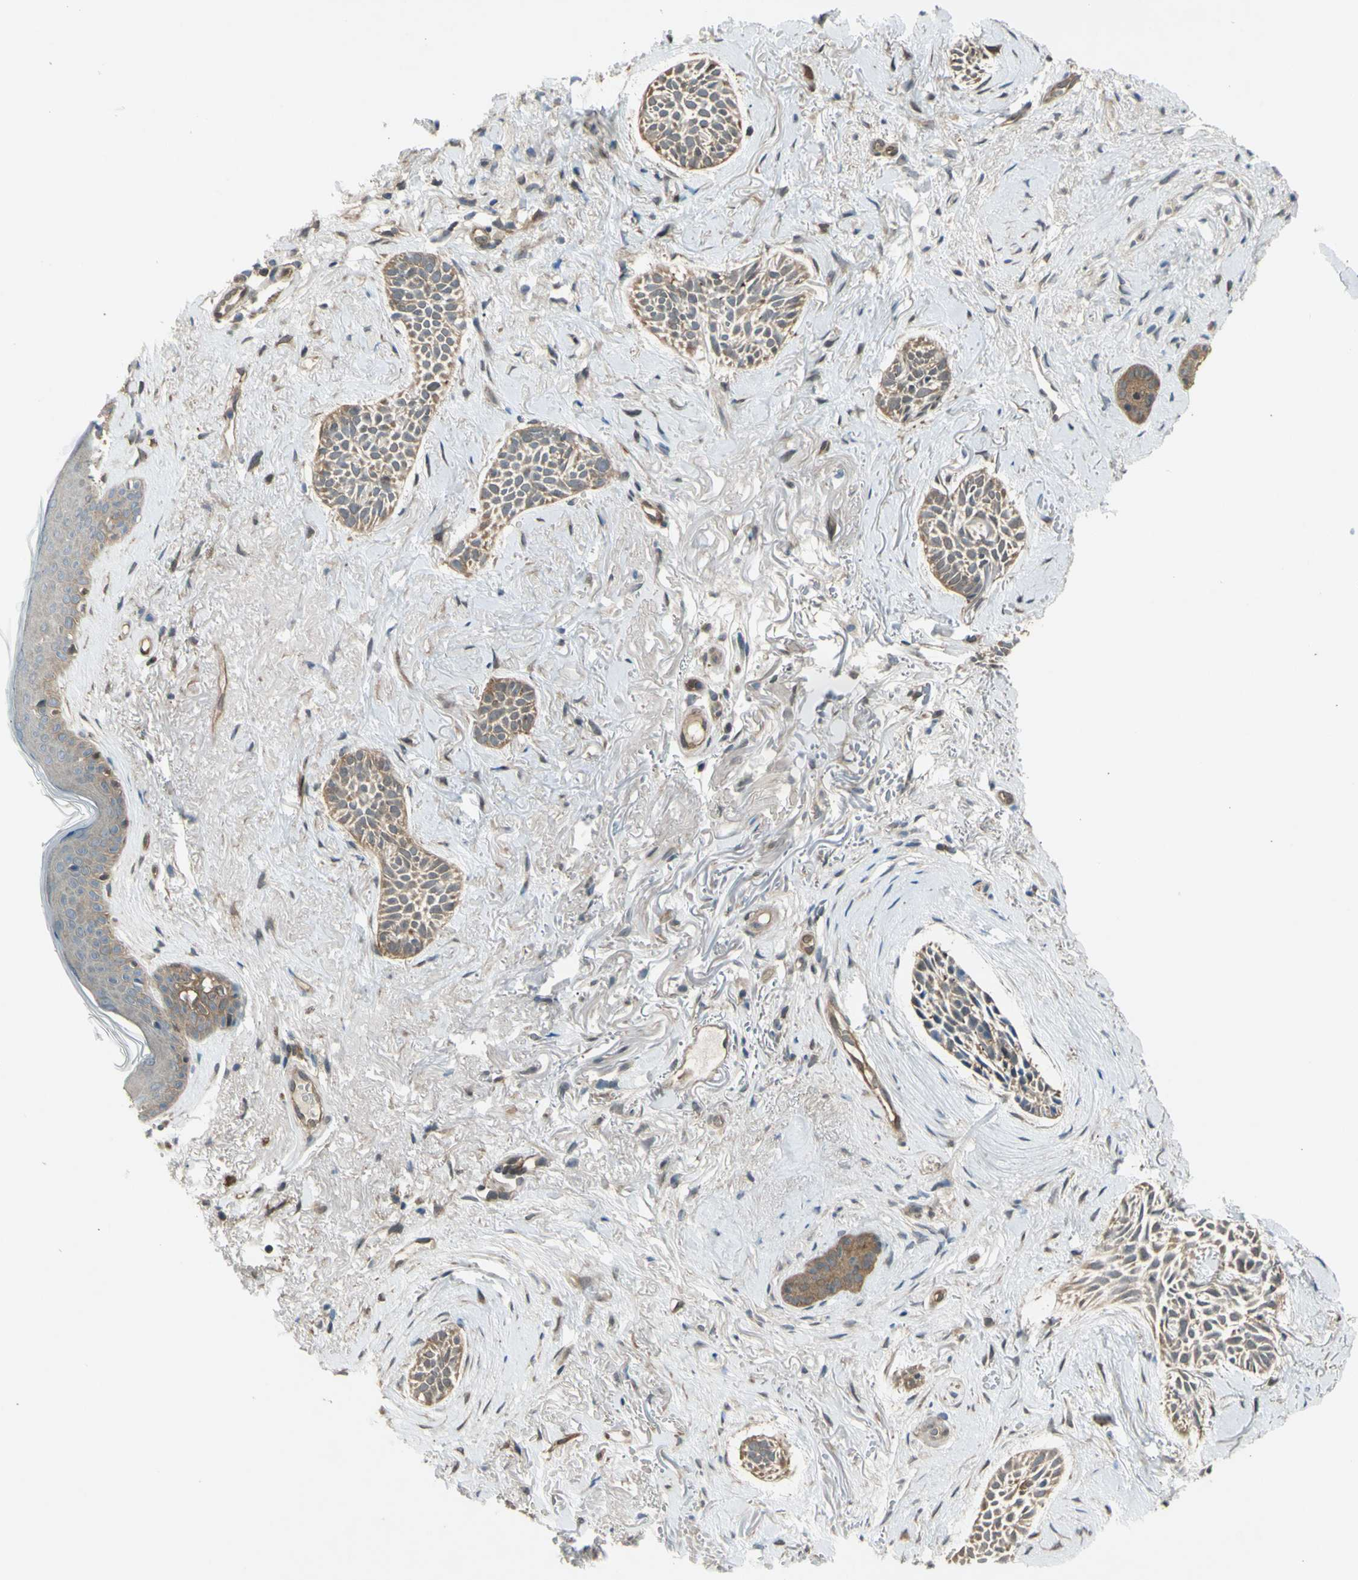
{"staining": {"intensity": "weak", "quantity": ">75%", "location": "cytoplasmic/membranous"}, "tissue": "skin cancer", "cell_type": "Tumor cells", "image_type": "cancer", "snomed": [{"axis": "morphology", "description": "Normal tissue, NOS"}, {"axis": "morphology", "description": "Basal cell carcinoma"}, {"axis": "topography", "description": "Skin"}], "caption": "Skin cancer (basal cell carcinoma) stained for a protein shows weak cytoplasmic/membranous positivity in tumor cells.", "gene": "YWHAQ", "patient": {"sex": "female", "age": 84}}